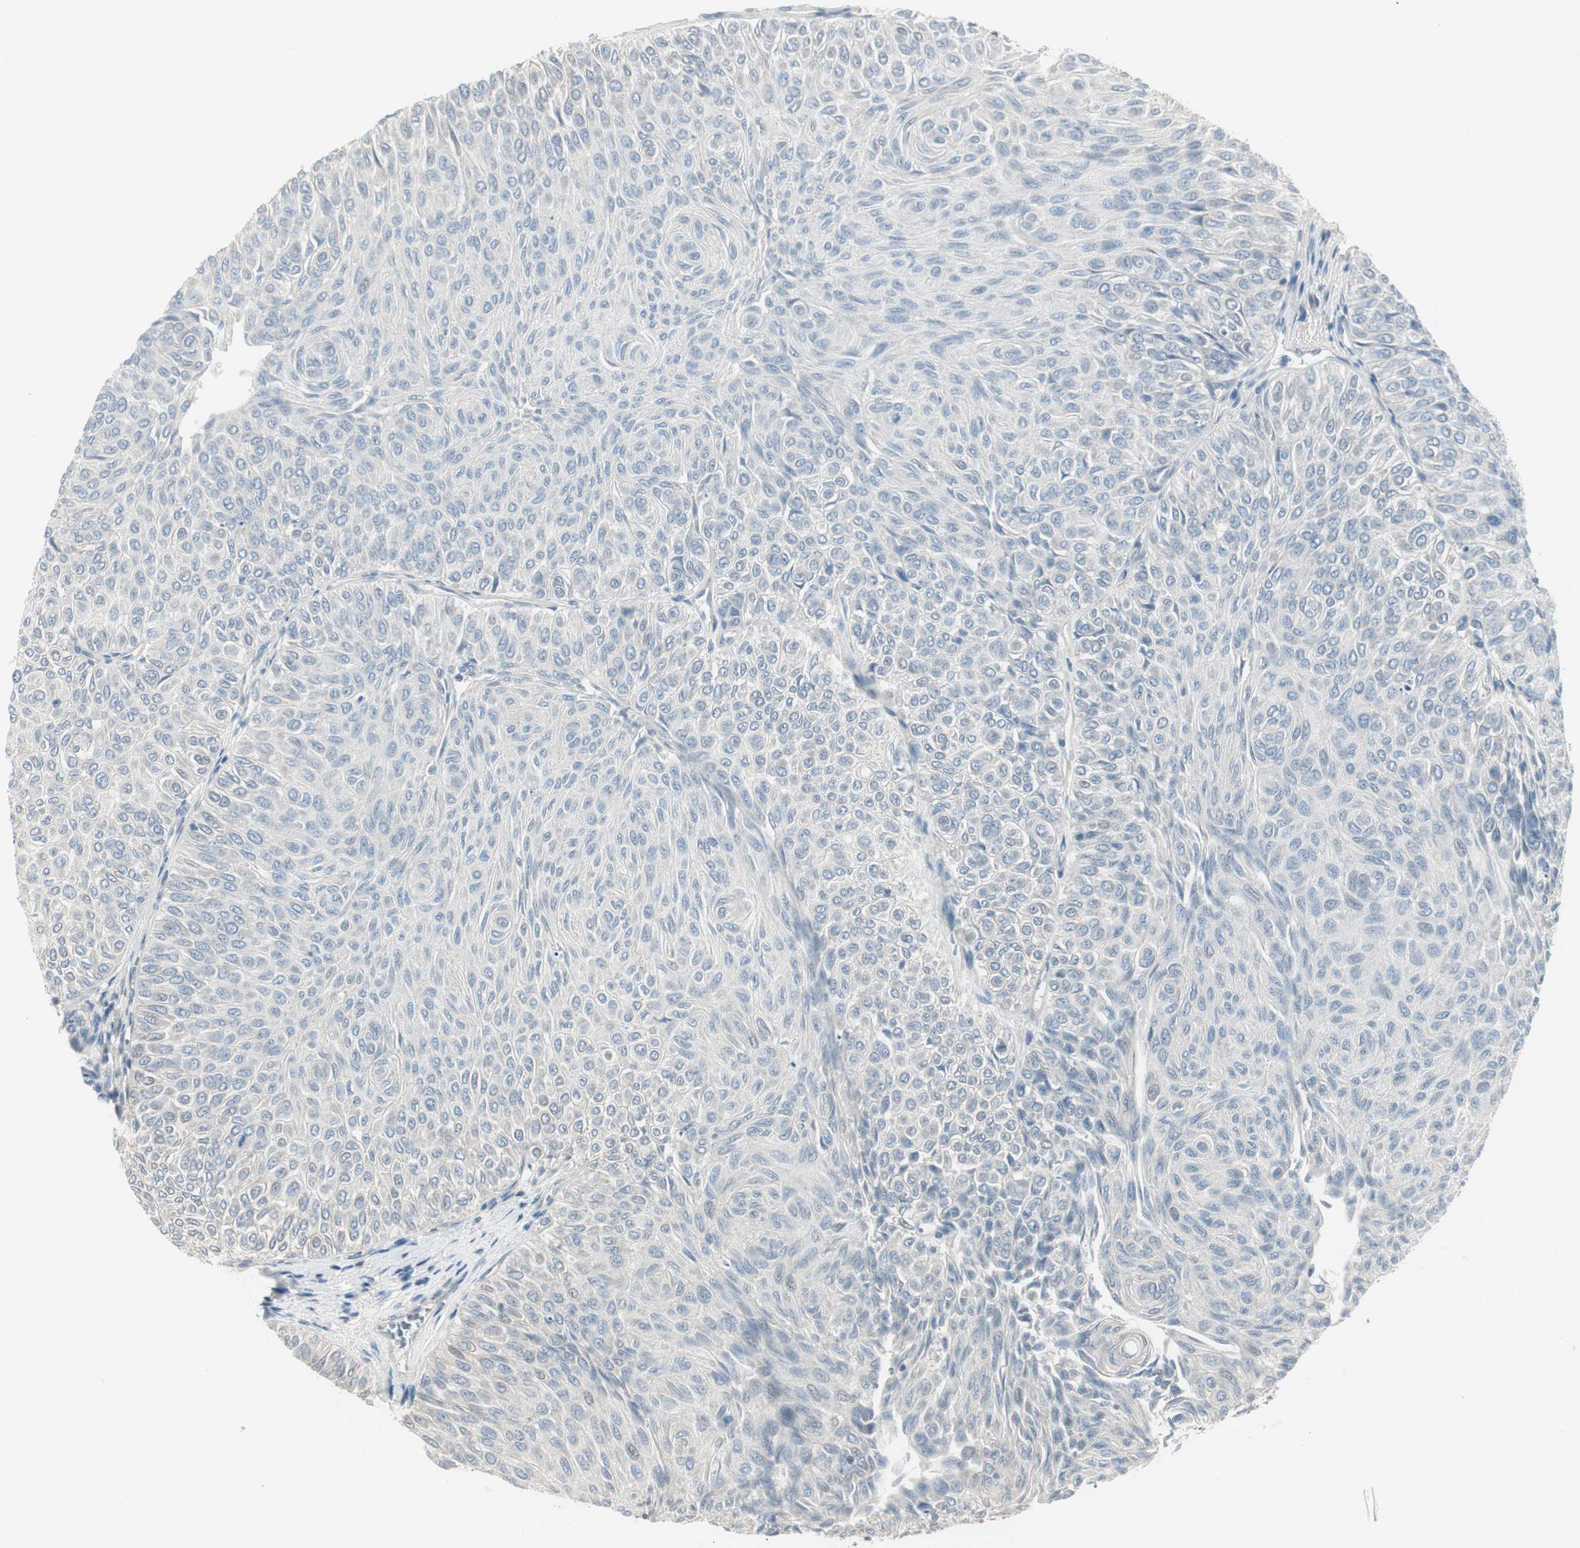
{"staining": {"intensity": "negative", "quantity": "none", "location": "none"}, "tissue": "urothelial cancer", "cell_type": "Tumor cells", "image_type": "cancer", "snomed": [{"axis": "morphology", "description": "Urothelial carcinoma, Low grade"}, {"axis": "topography", "description": "Urinary bladder"}], "caption": "DAB immunohistochemical staining of urothelial cancer displays no significant staining in tumor cells.", "gene": "EVA1A", "patient": {"sex": "male", "age": 78}}